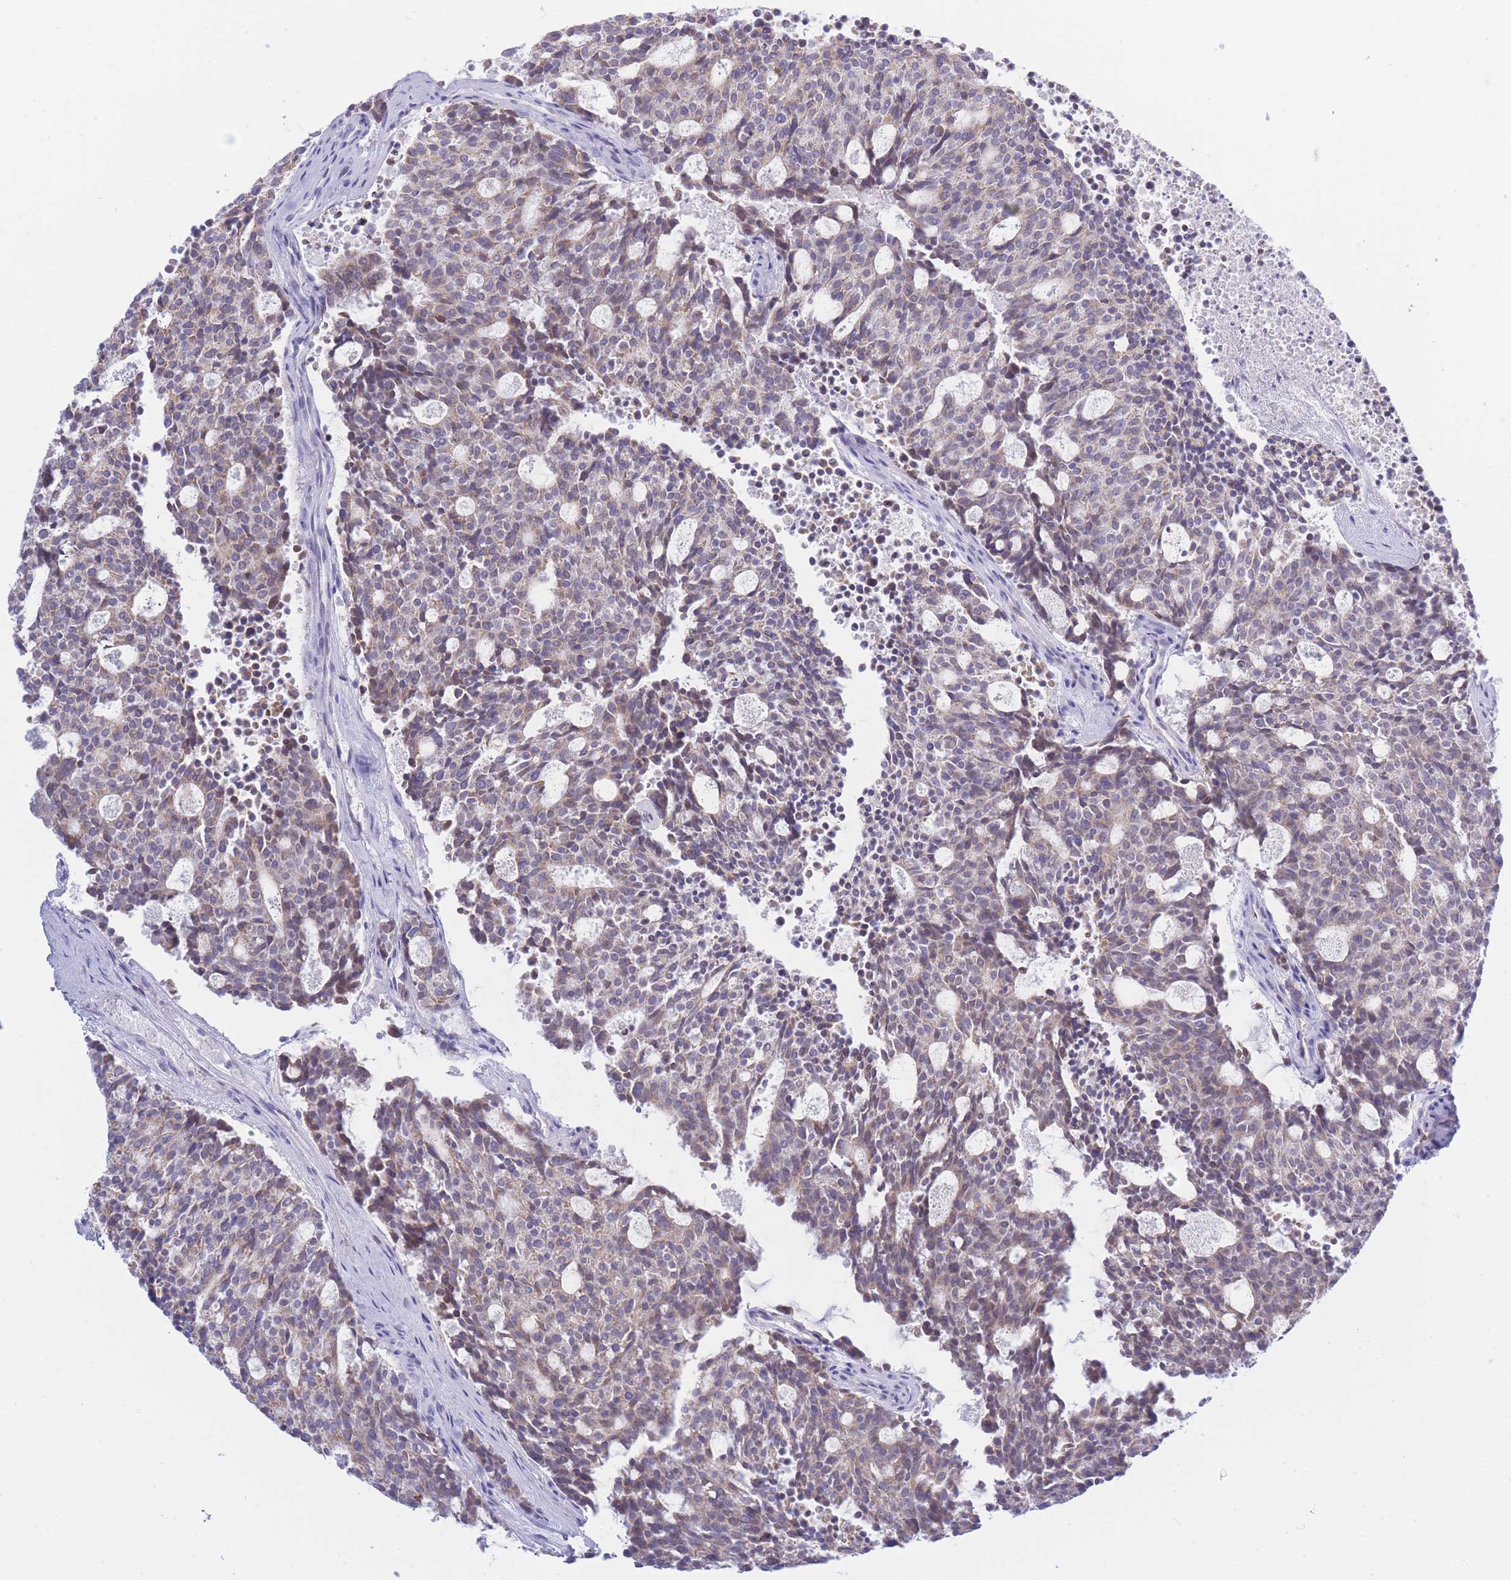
{"staining": {"intensity": "weak", "quantity": "25%-75%", "location": "cytoplasmic/membranous"}, "tissue": "carcinoid", "cell_type": "Tumor cells", "image_type": "cancer", "snomed": [{"axis": "morphology", "description": "Carcinoid, malignant, NOS"}, {"axis": "topography", "description": "Pancreas"}], "caption": "Protein staining of malignant carcinoid tissue demonstrates weak cytoplasmic/membranous staining in about 25%-75% of tumor cells. Nuclei are stained in blue.", "gene": "NANP", "patient": {"sex": "female", "age": 54}}